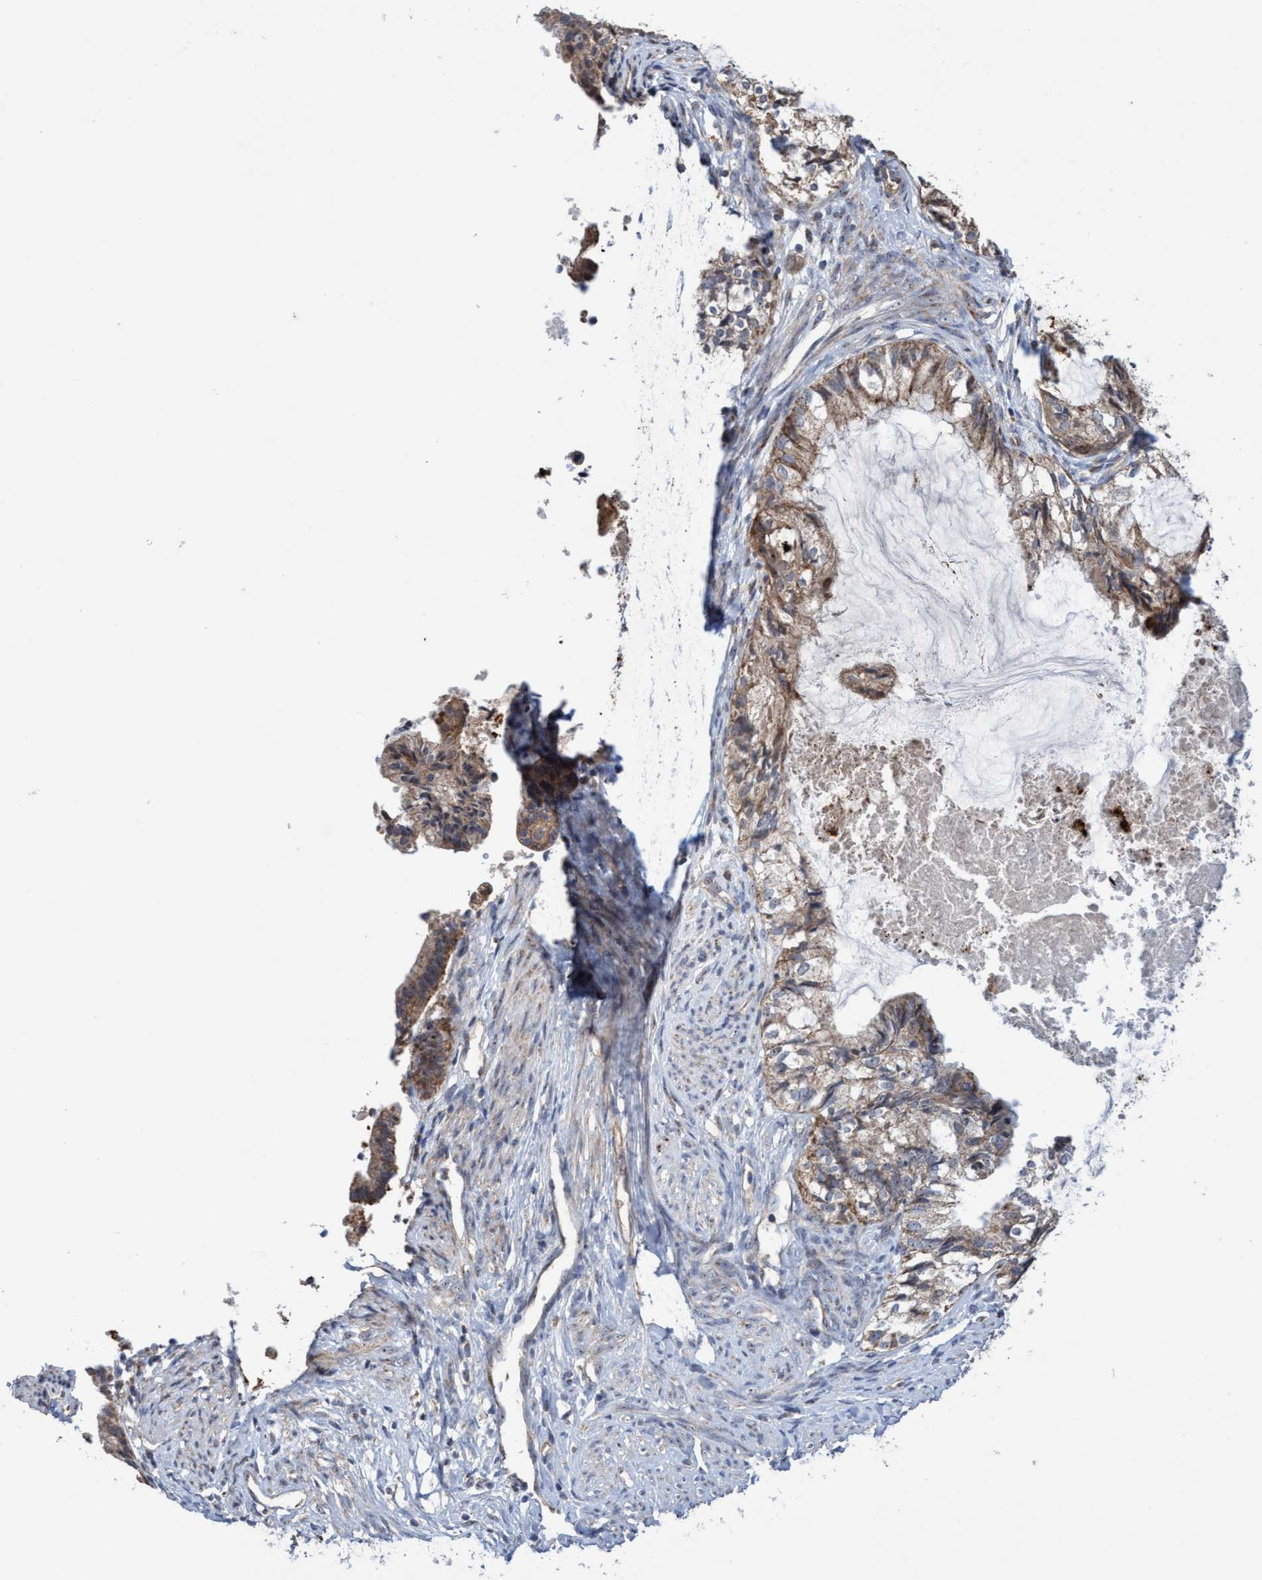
{"staining": {"intensity": "moderate", "quantity": ">75%", "location": "cytoplasmic/membranous"}, "tissue": "cervical cancer", "cell_type": "Tumor cells", "image_type": "cancer", "snomed": [{"axis": "morphology", "description": "Normal tissue, NOS"}, {"axis": "morphology", "description": "Adenocarcinoma, NOS"}, {"axis": "topography", "description": "Cervix"}, {"axis": "topography", "description": "Endometrium"}], "caption": "Protein staining of cervical cancer tissue displays moderate cytoplasmic/membranous staining in about >75% of tumor cells.", "gene": "P2RY14", "patient": {"sex": "female", "age": 86}}